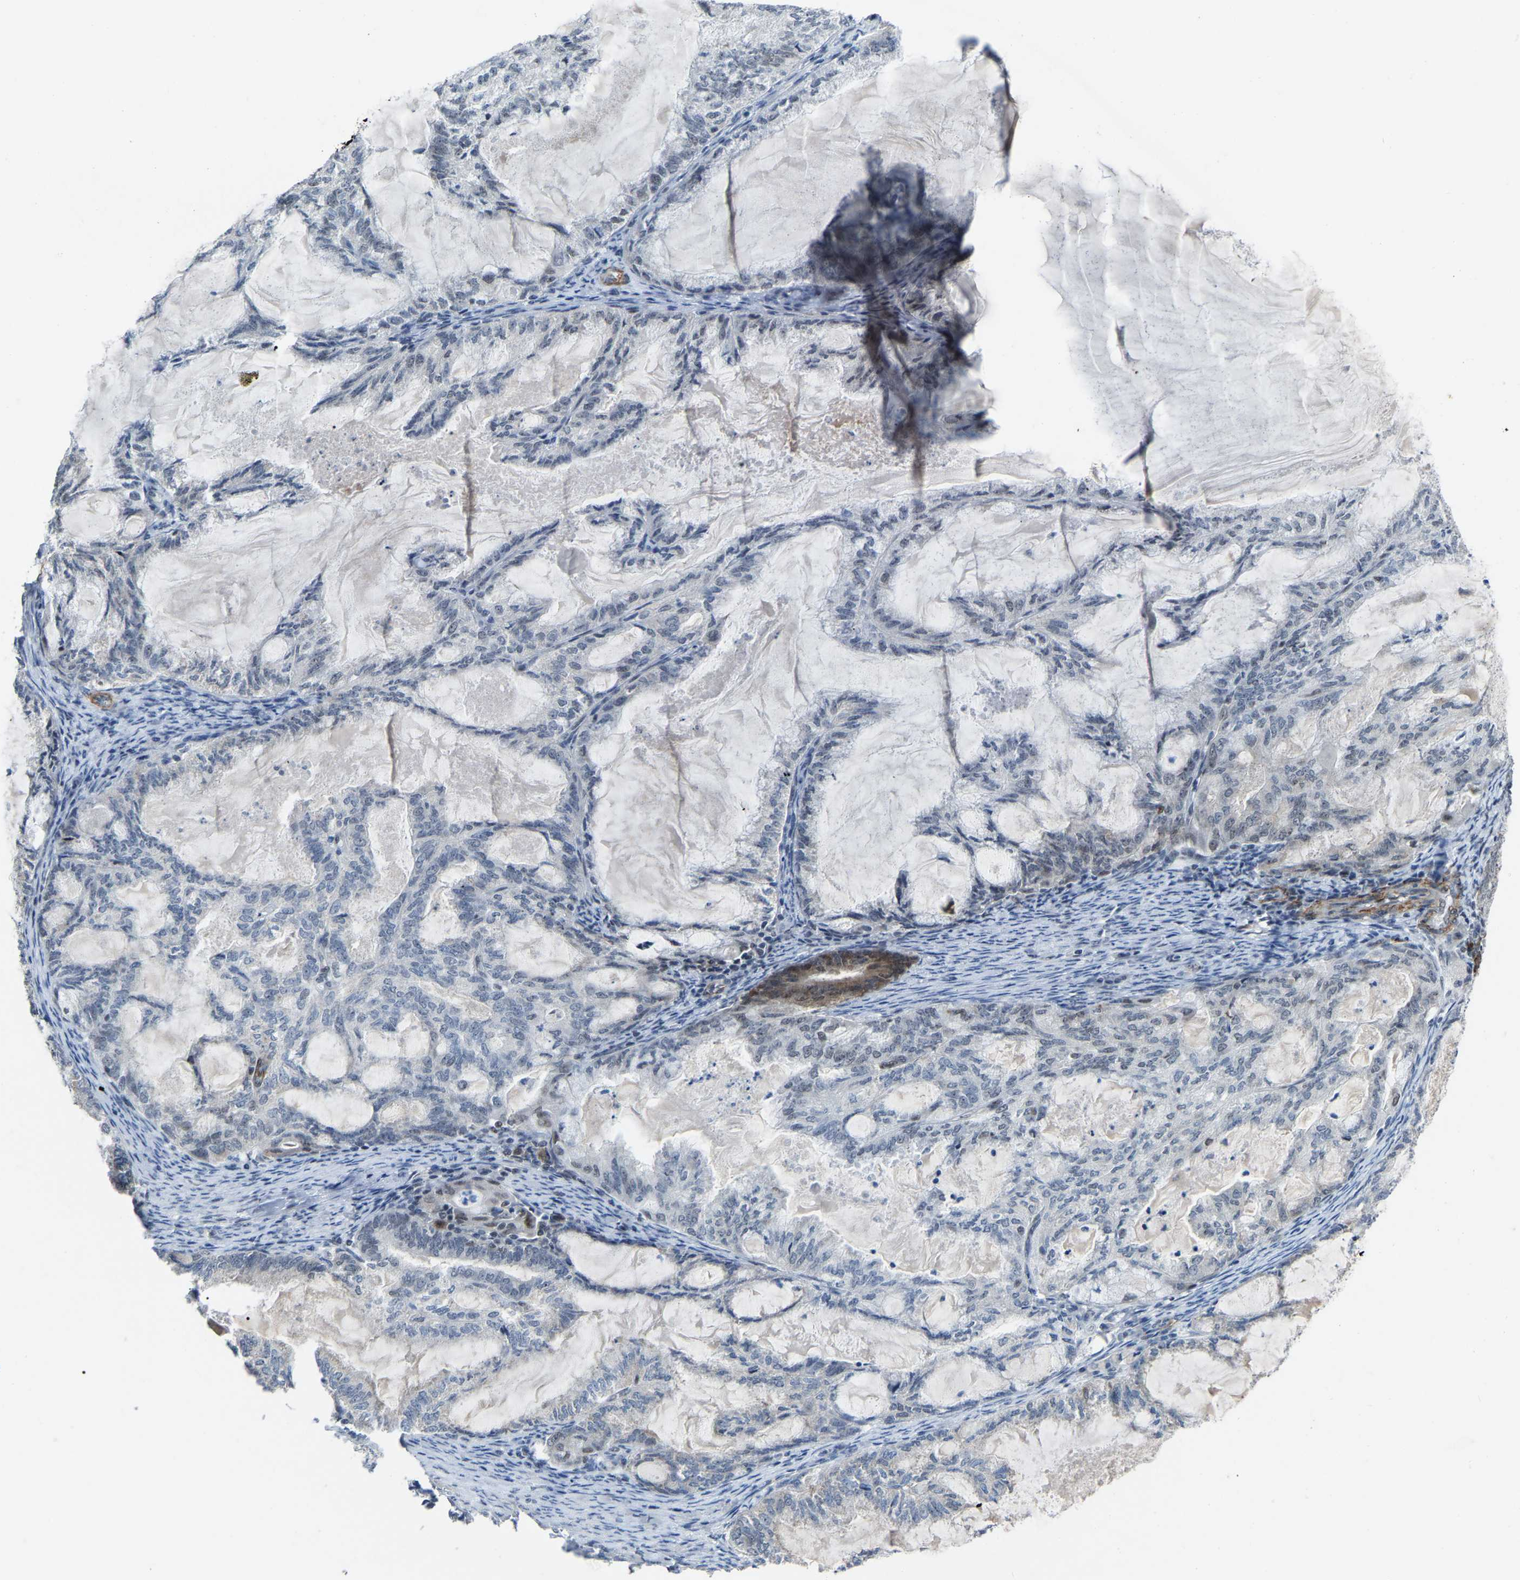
{"staining": {"intensity": "negative", "quantity": "none", "location": "none"}, "tissue": "endometrial cancer", "cell_type": "Tumor cells", "image_type": "cancer", "snomed": [{"axis": "morphology", "description": "Adenocarcinoma, NOS"}, {"axis": "topography", "description": "Endometrium"}], "caption": "Immunohistochemistry micrograph of neoplastic tissue: human endometrial cancer (adenocarcinoma) stained with DAB (3,3'-diaminobenzidine) demonstrates no significant protein positivity in tumor cells.", "gene": "DDX5", "patient": {"sex": "female", "age": 86}}